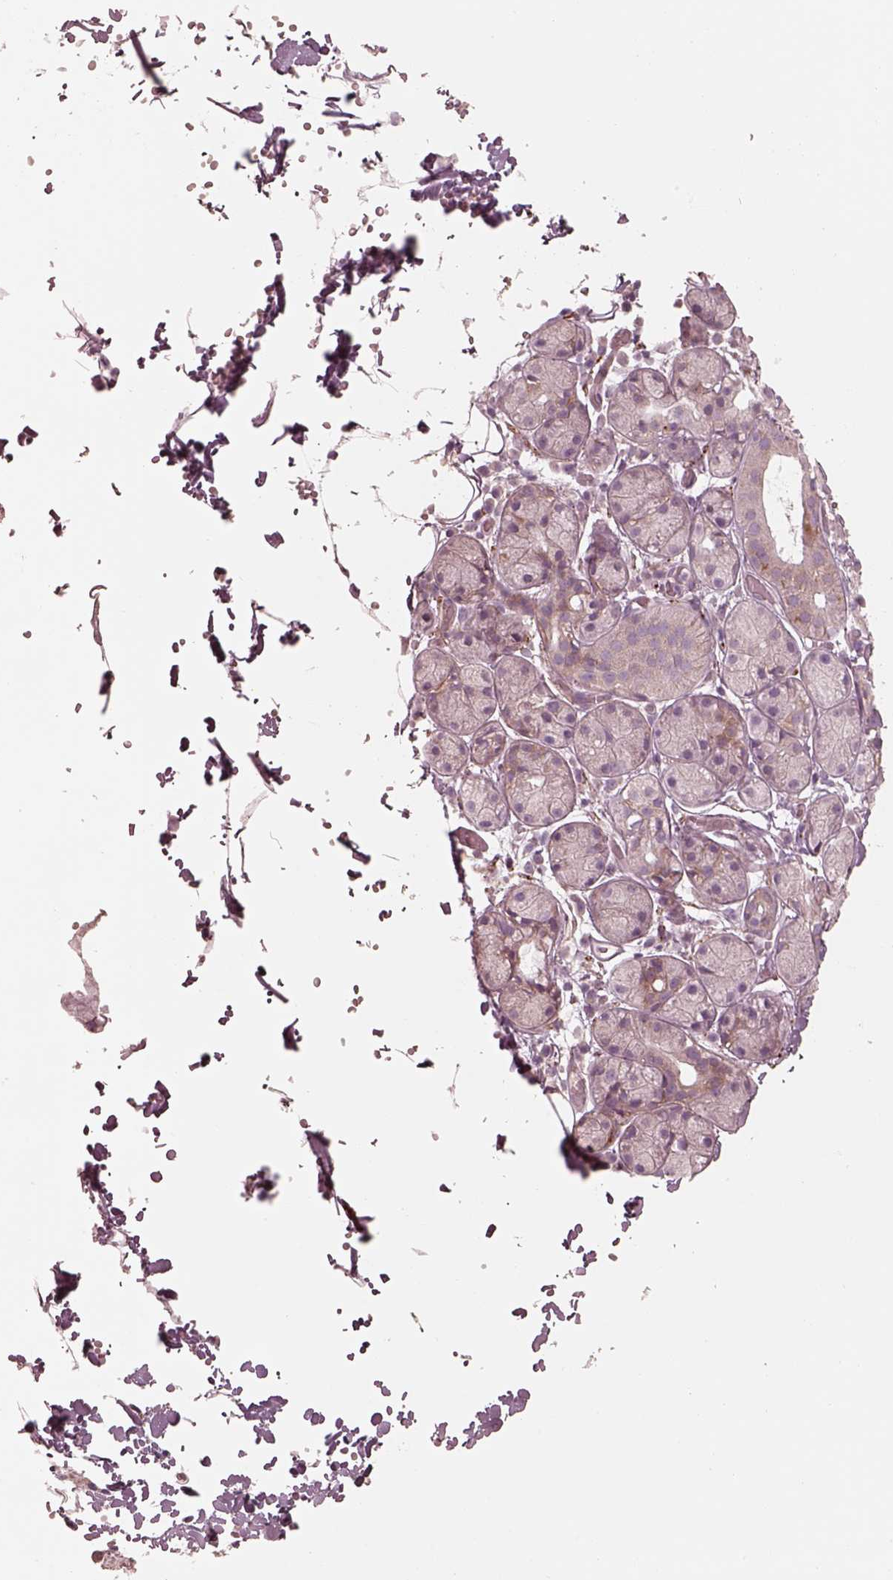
{"staining": {"intensity": "negative", "quantity": "none", "location": "none"}, "tissue": "salivary gland", "cell_type": "Glandular cells", "image_type": "normal", "snomed": [{"axis": "morphology", "description": "Normal tissue, NOS"}, {"axis": "topography", "description": "Salivary gland"}, {"axis": "topography", "description": "Peripheral nerve tissue"}], "caption": "The histopathology image displays no significant positivity in glandular cells of salivary gland. Brightfield microscopy of IHC stained with DAB (3,3'-diaminobenzidine) (brown) and hematoxylin (blue), captured at high magnification.", "gene": "RAB3C", "patient": {"sex": "male", "age": 71}}